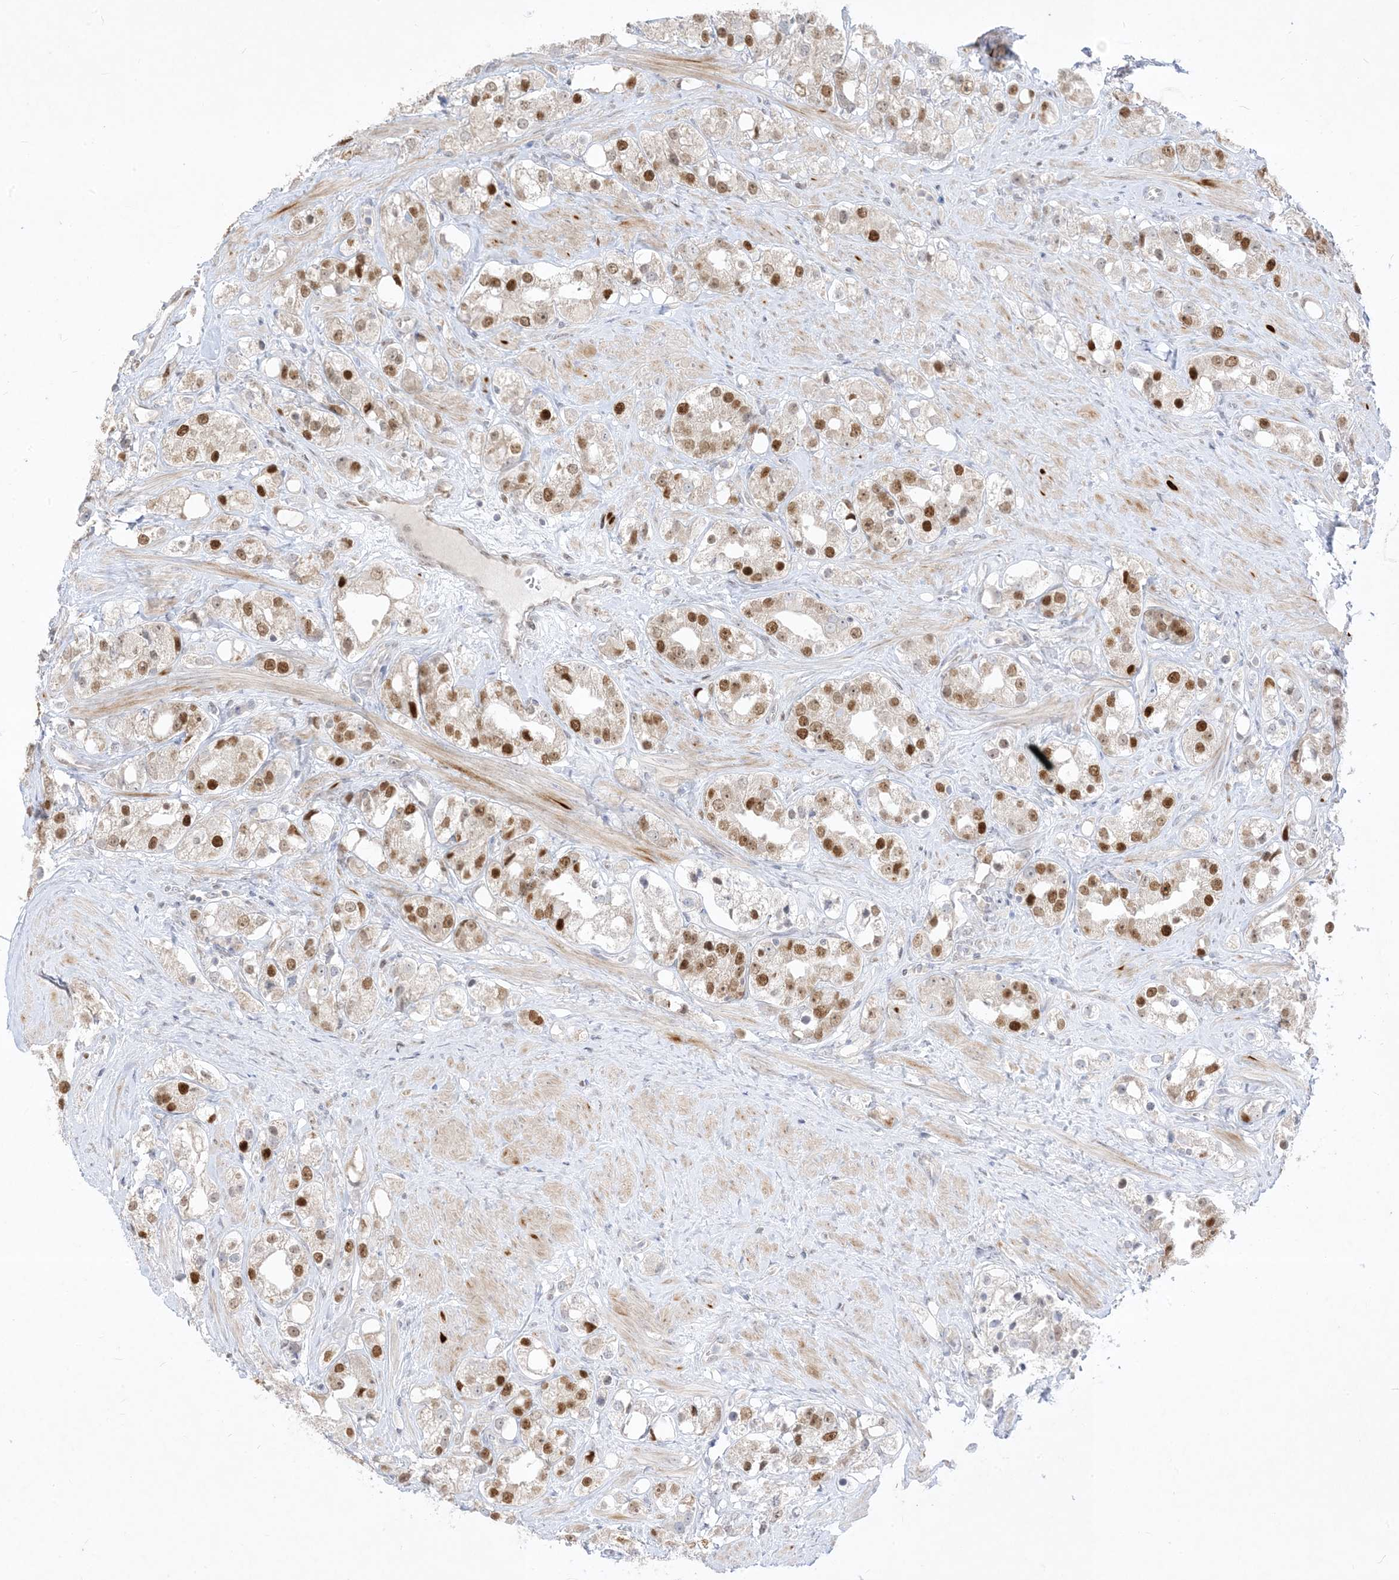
{"staining": {"intensity": "strong", "quantity": ">75%", "location": "nuclear"}, "tissue": "prostate cancer", "cell_type": "Tumor cells", "image_type": "cancer", "snomed": [{"axis": "morphology", "description": "Adenocarcinoma, NOS"}, {"axis": "topography", "description": "Prostate"}], "caption": "A micrograph of human prostate adenocarcinoma stained for a protein reveals strong nuclear brown staining in tumor cells.", "gene": "BHLHE40", "patient": {"sex": "male", "age": 79}}